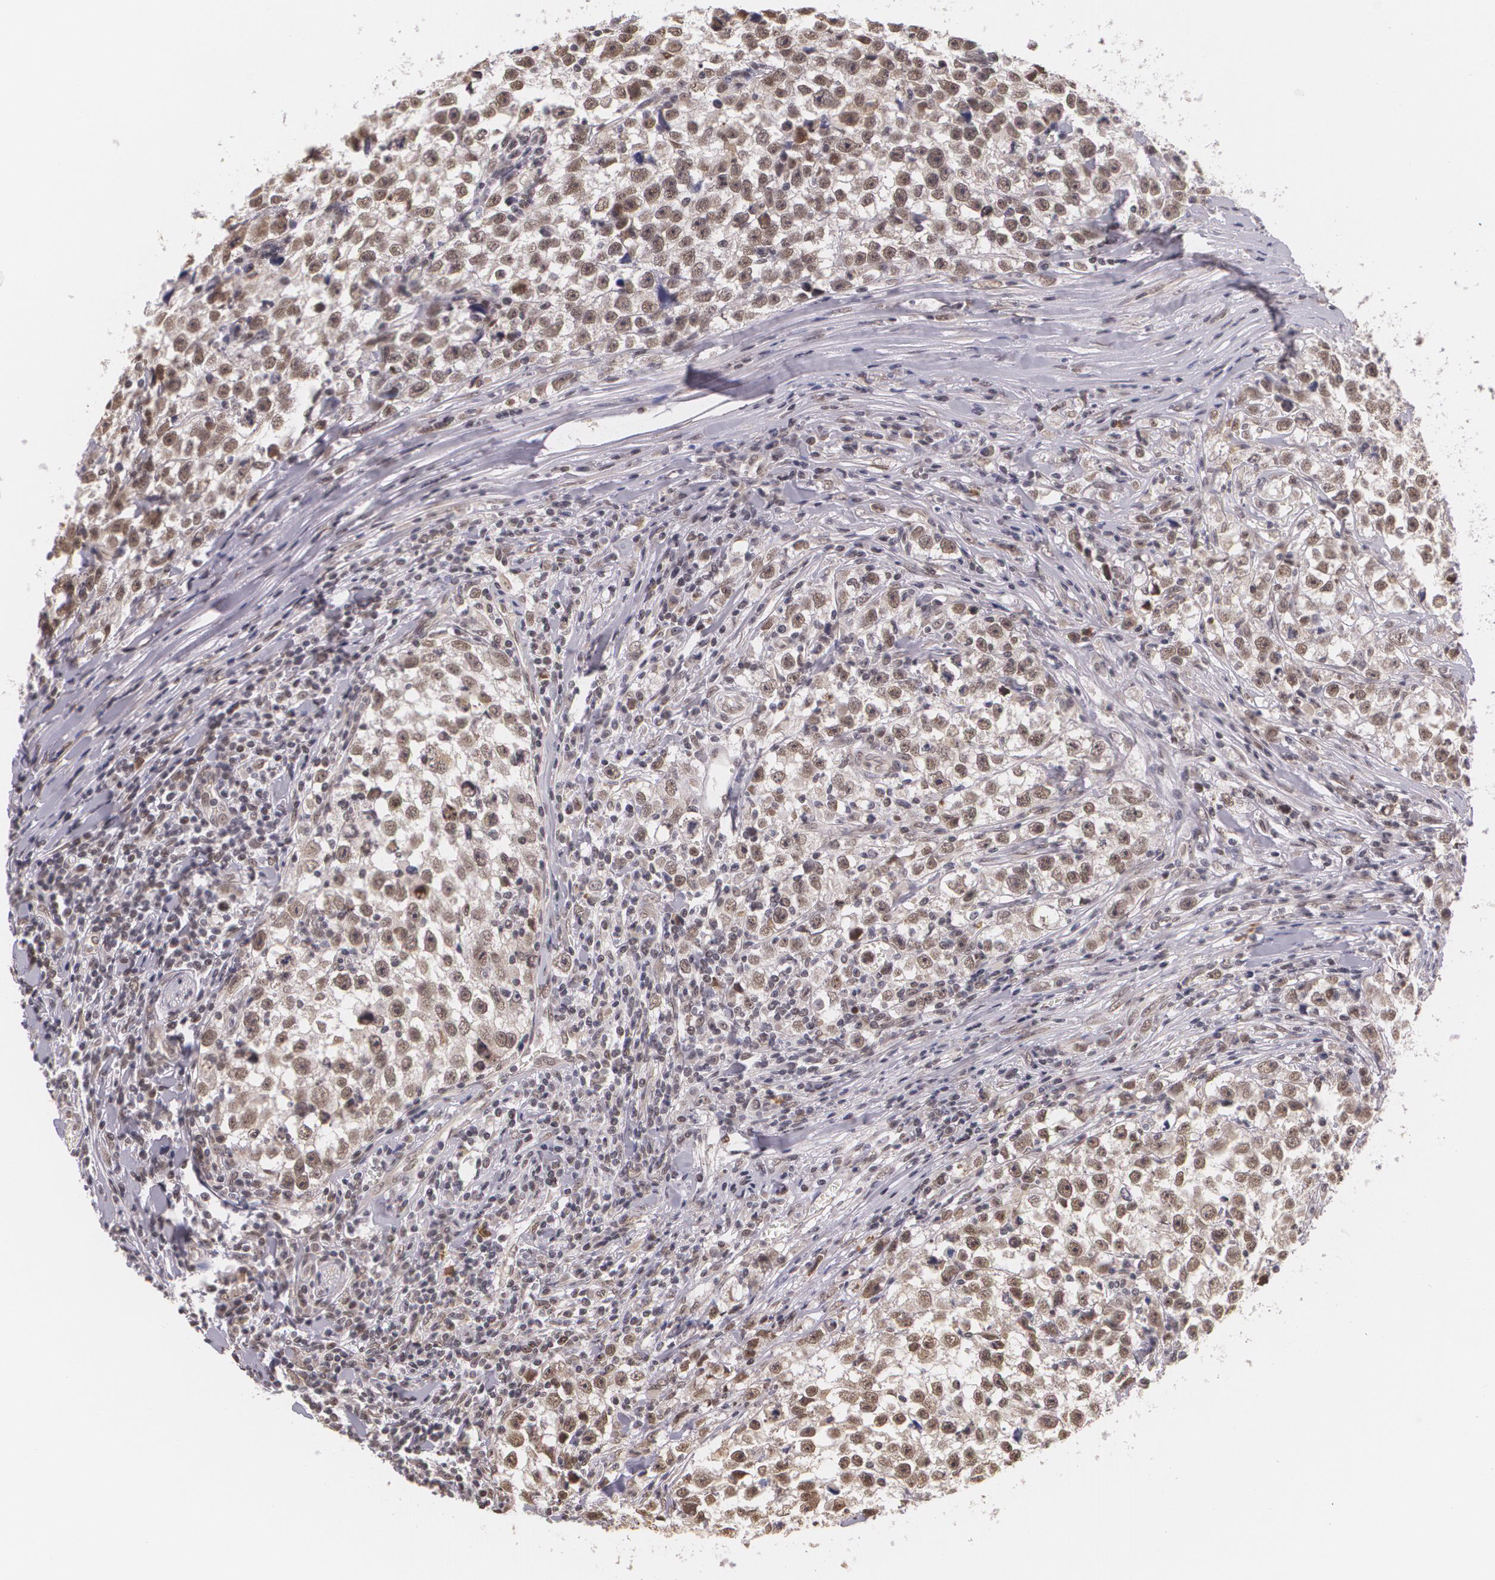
{"staining": {"intensity": "weak", "quantity": "25%-75%", "location": "cytoplasmic/membranous,nuclear"}, "tissue": "testis cancer", "cell_type": "Tumor cells", "image_type": "cancer", "snomed": [{"axis": "morphology", "description": "Seminoma, NOS"}, {"axis": "morphology", "description": "Carcinoma, Embryonal, NOS"}, {"axis": "topography", "description": "Testis"}], "caption": "Tumor cells exhibit weak cytoplasmic/membranous and nuclear positivity in about 25%-75% of cells in testis seminoma.", "gene": "ALX1", "patient": {"sex": "male", "age": 30}}